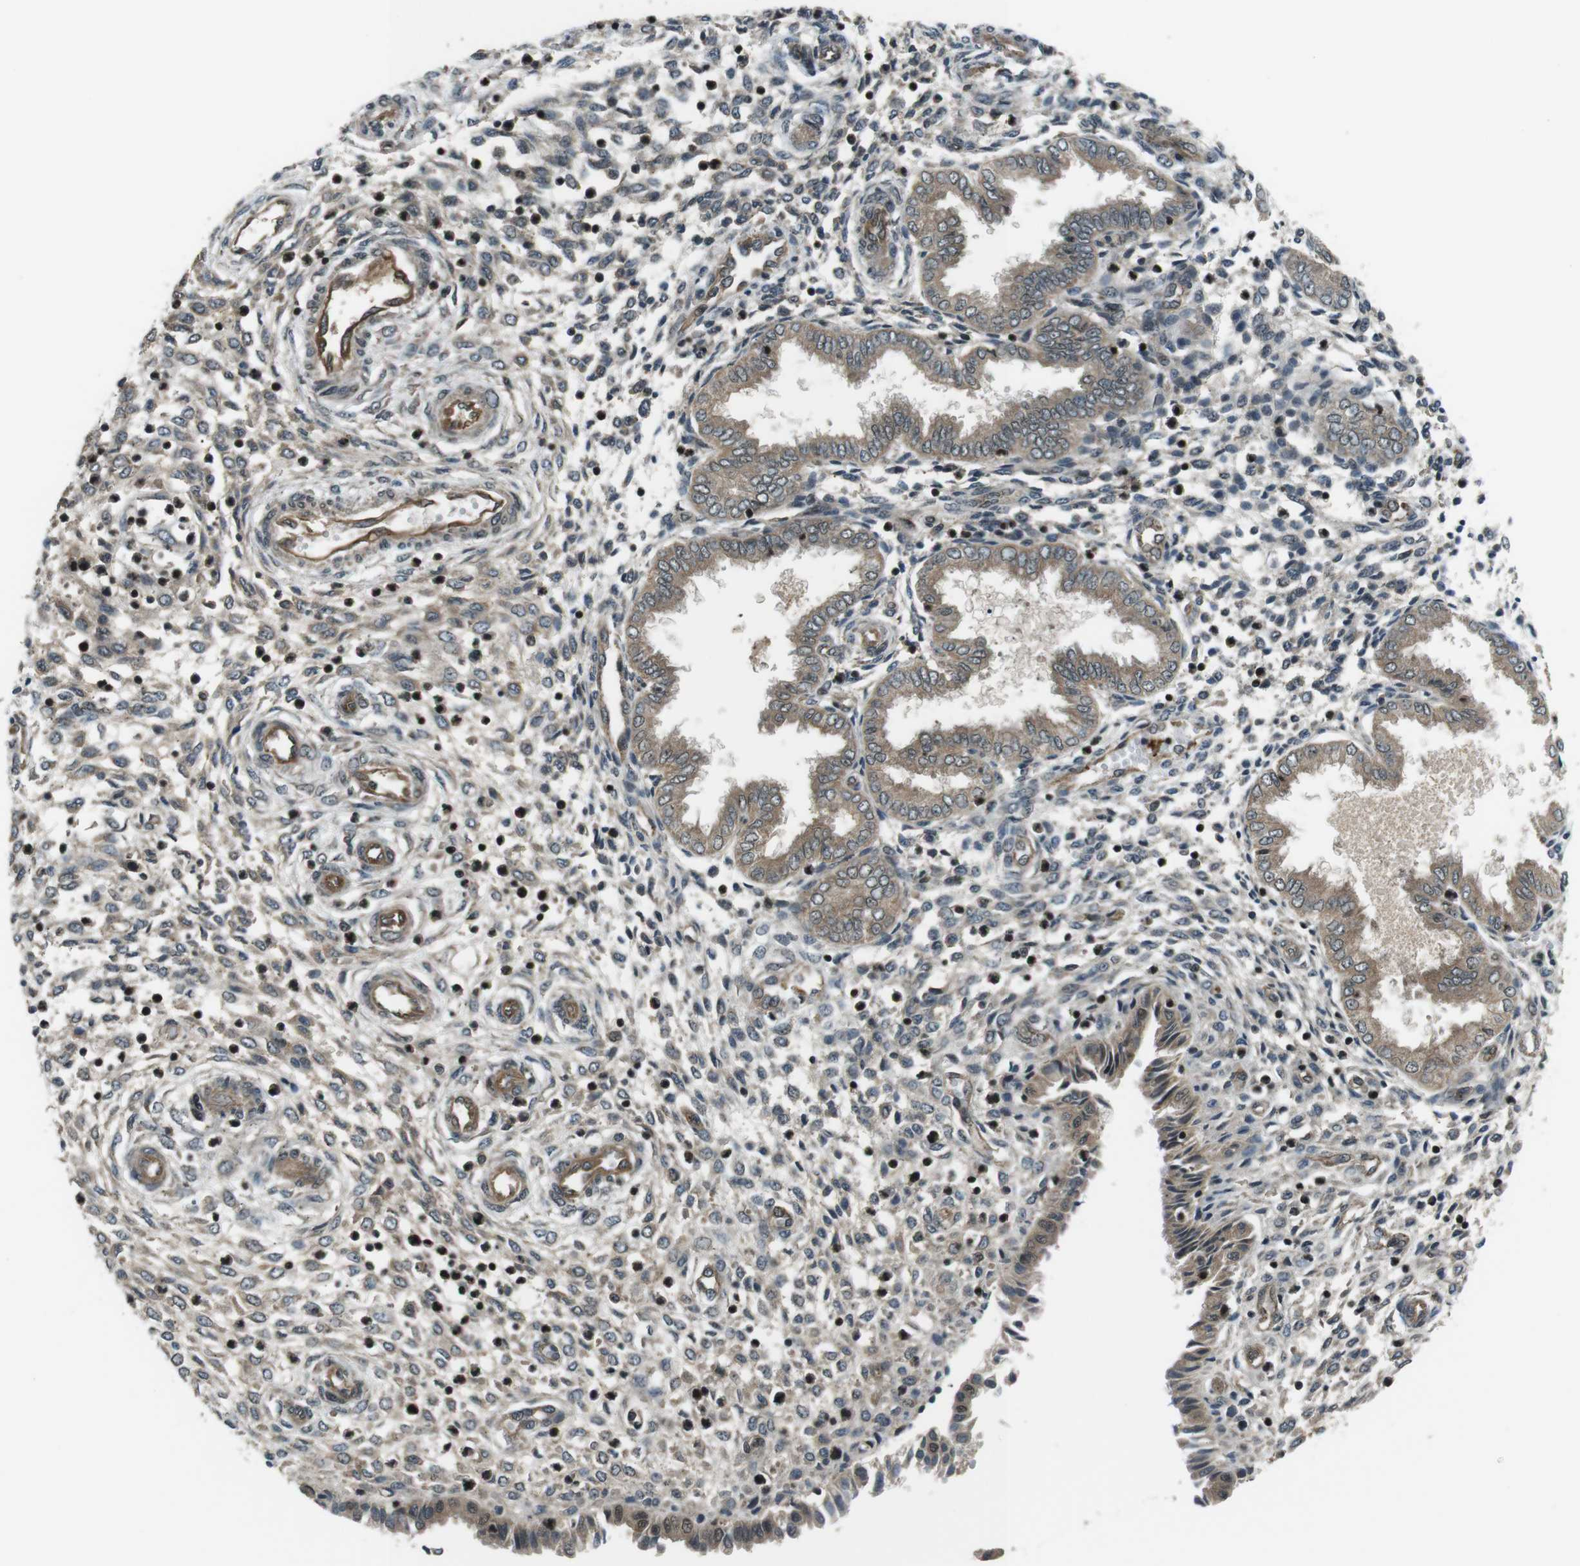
{"staining": {"intensity": "moderate", "quantity": "<25%", "location": "cytoplasmic/membranous"}, "tissue": "endometrium", "cell_type": "Cells in endometrial stroma", "image_type": "normal", "snomed": [{"axis": "morphology", "description": "Normal tissue, NOS"}, {"axis": "topography", "description": "Endometrium"}], "caption": "Cells in endometrial stroma display low levels of moderate cytoplasmic/membranous expression in approximately <25% of cells in unremarkable endometrium. (IHC, brightfield microscopy, high magnification).", "gene": "TIAM2", "patient": {"sex": "female", "age": 33}}